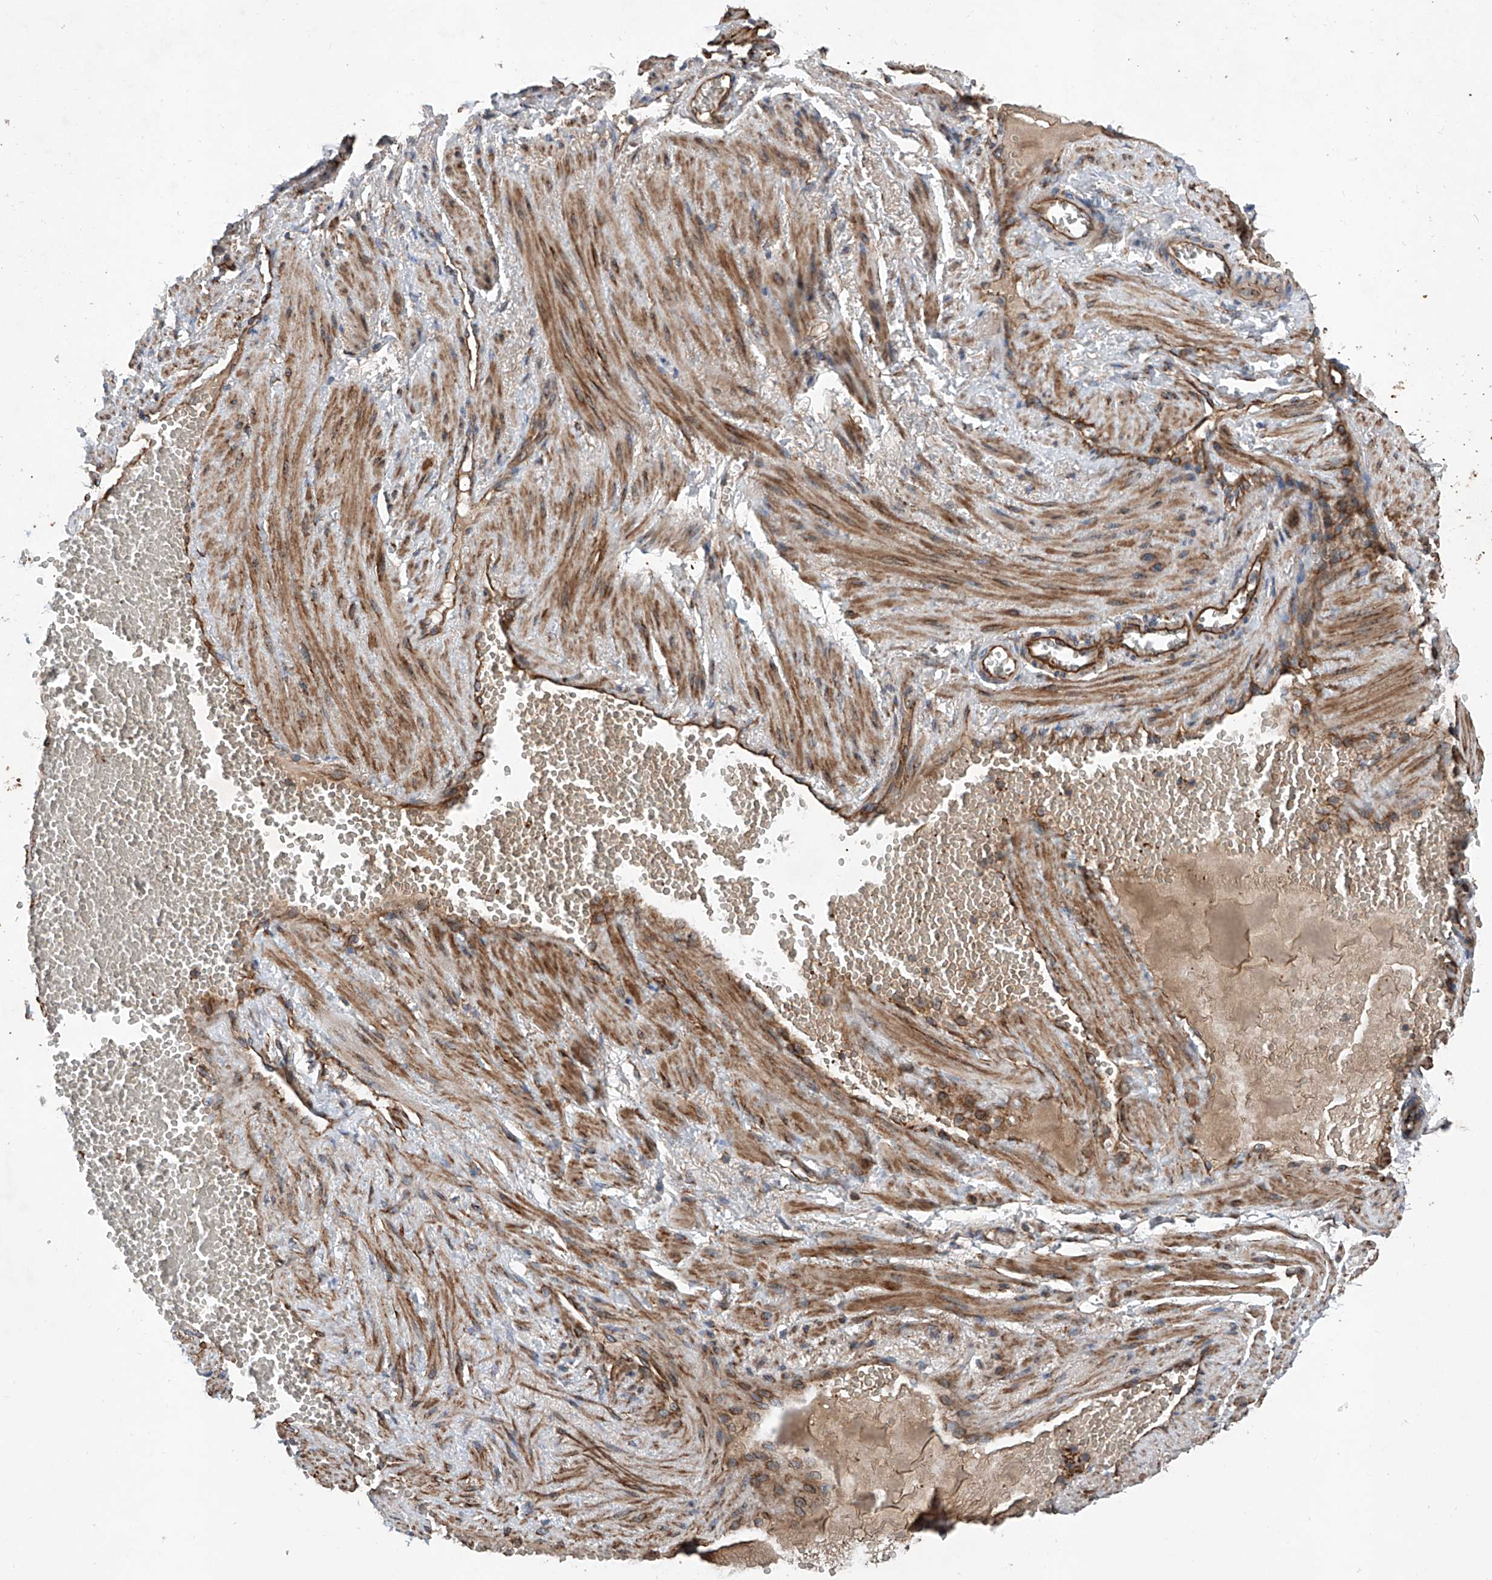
{"staining": {"intensity": "strong", "quantity": ">75%", "location": "cytoplasmic/membranous"}, "tissue": "adipose tissue", "cell_type": "Adipocytes", "image_type": "normal", "snomed": [{"axis": "morphology", "description": "Normal tissue, NOS"}, {"axis": "topography", "description": "Smooth muscle"}, {"axis": "topography", "description": "Peripheral nerve tissue"}], "caption": "Immunohistochemical staining of unremarkable adipose tissue reveals high levels of strong cytoplasmic/membranous expression in about >75% of adipocytes. (DAB IHC, brown staining for protein, blue staining for nuclei).", "gene": "ASCC3", "patient": {"sex": "female", "age": 39}}